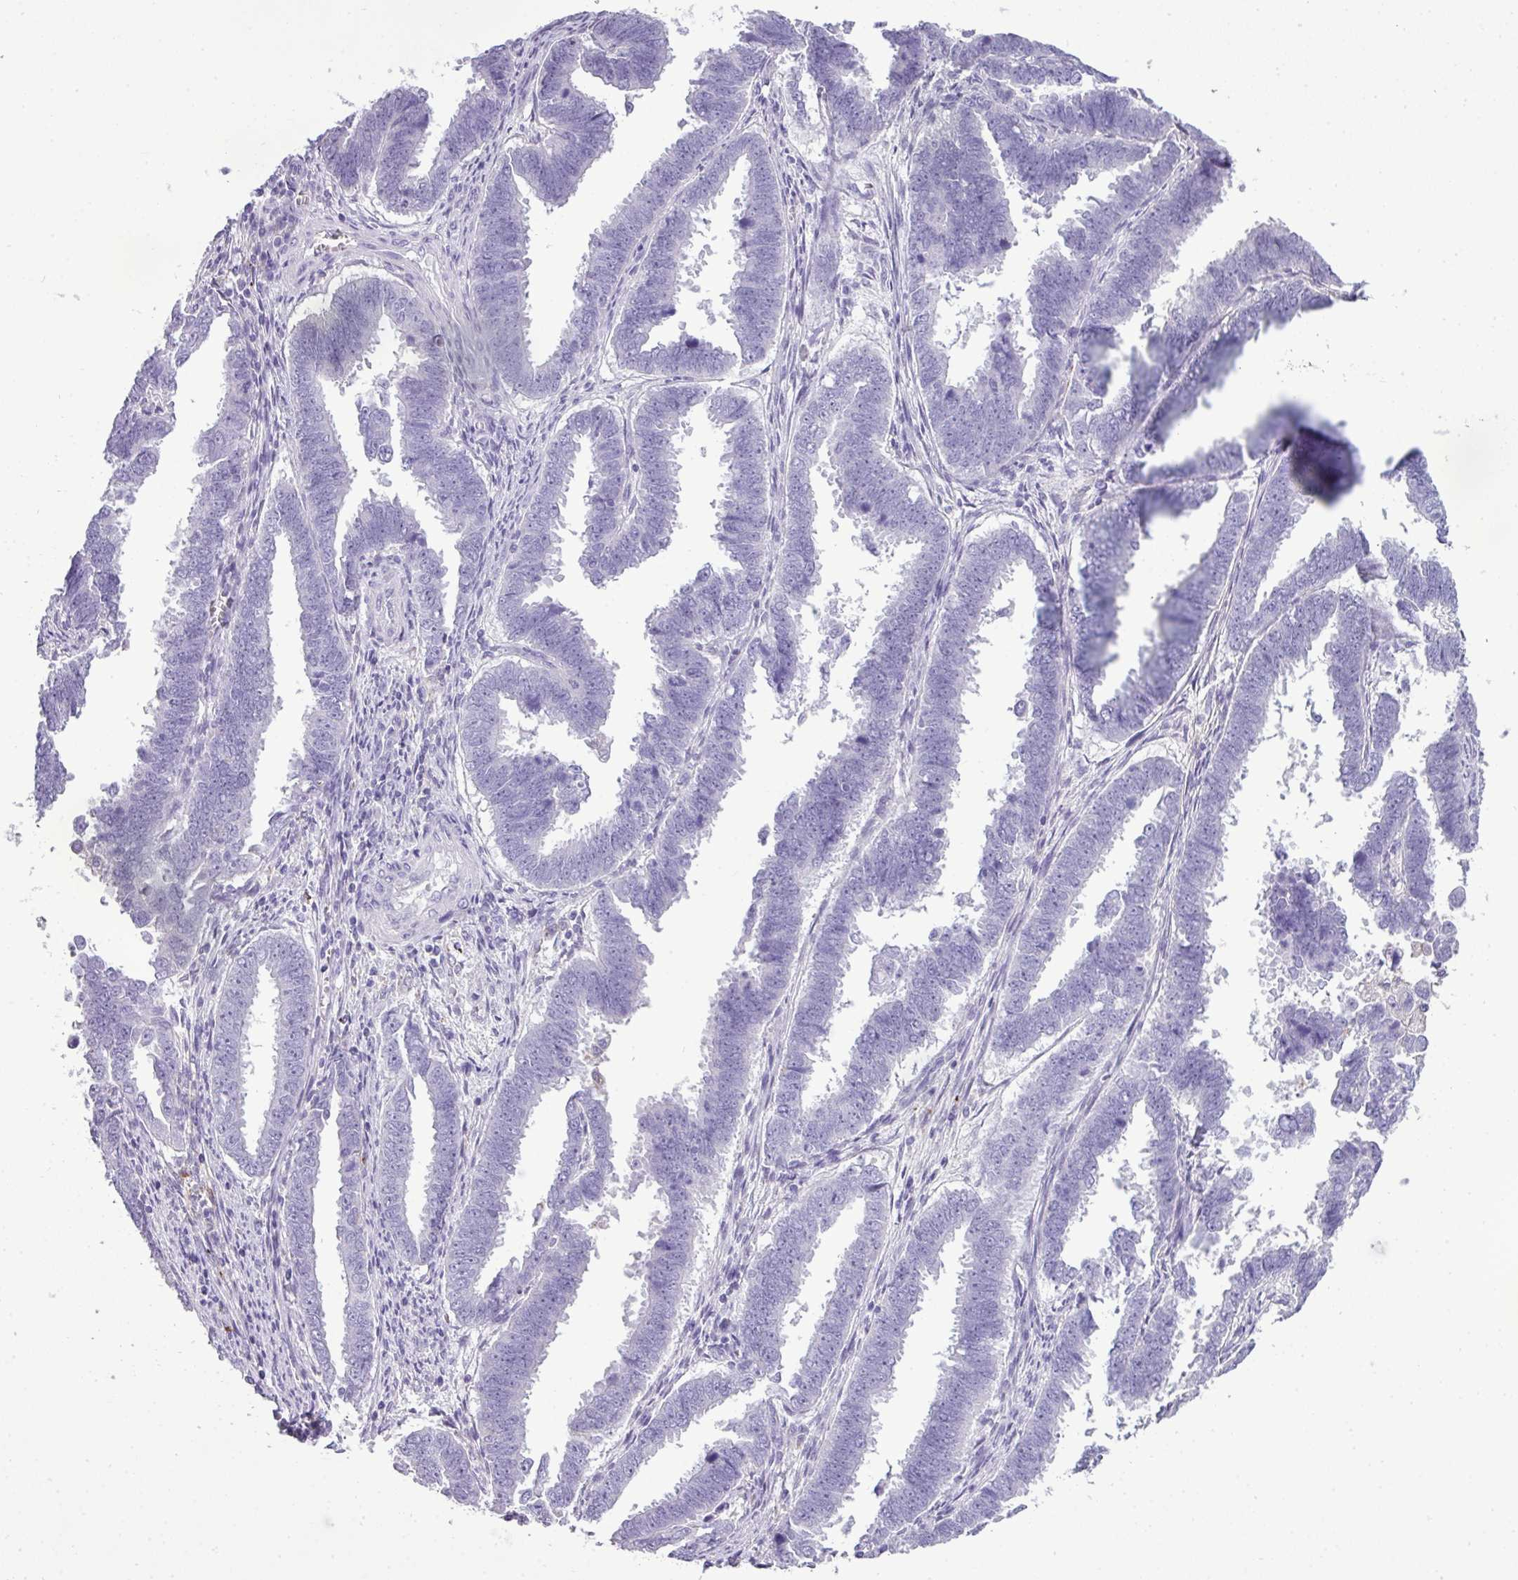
{"staining": {"intensity": "negative", "quantity": "none", "location": "none"}, "tissue": "endometrial cancer", "cell_type": "Tumor cells", "image_type": "cancer", "snomed": [{"axis": "morphology", "description": "Adenocarcinoma, NOS"}, {"axis": "topography", "description": "Endometrium"}], "caption": "Image shows no protein positivity in tumor cells of endometrial cancer (adenocarcinoma) tissue.", "gene": "RBMXL2", "patient": {"sex": "female", "age": 75}}